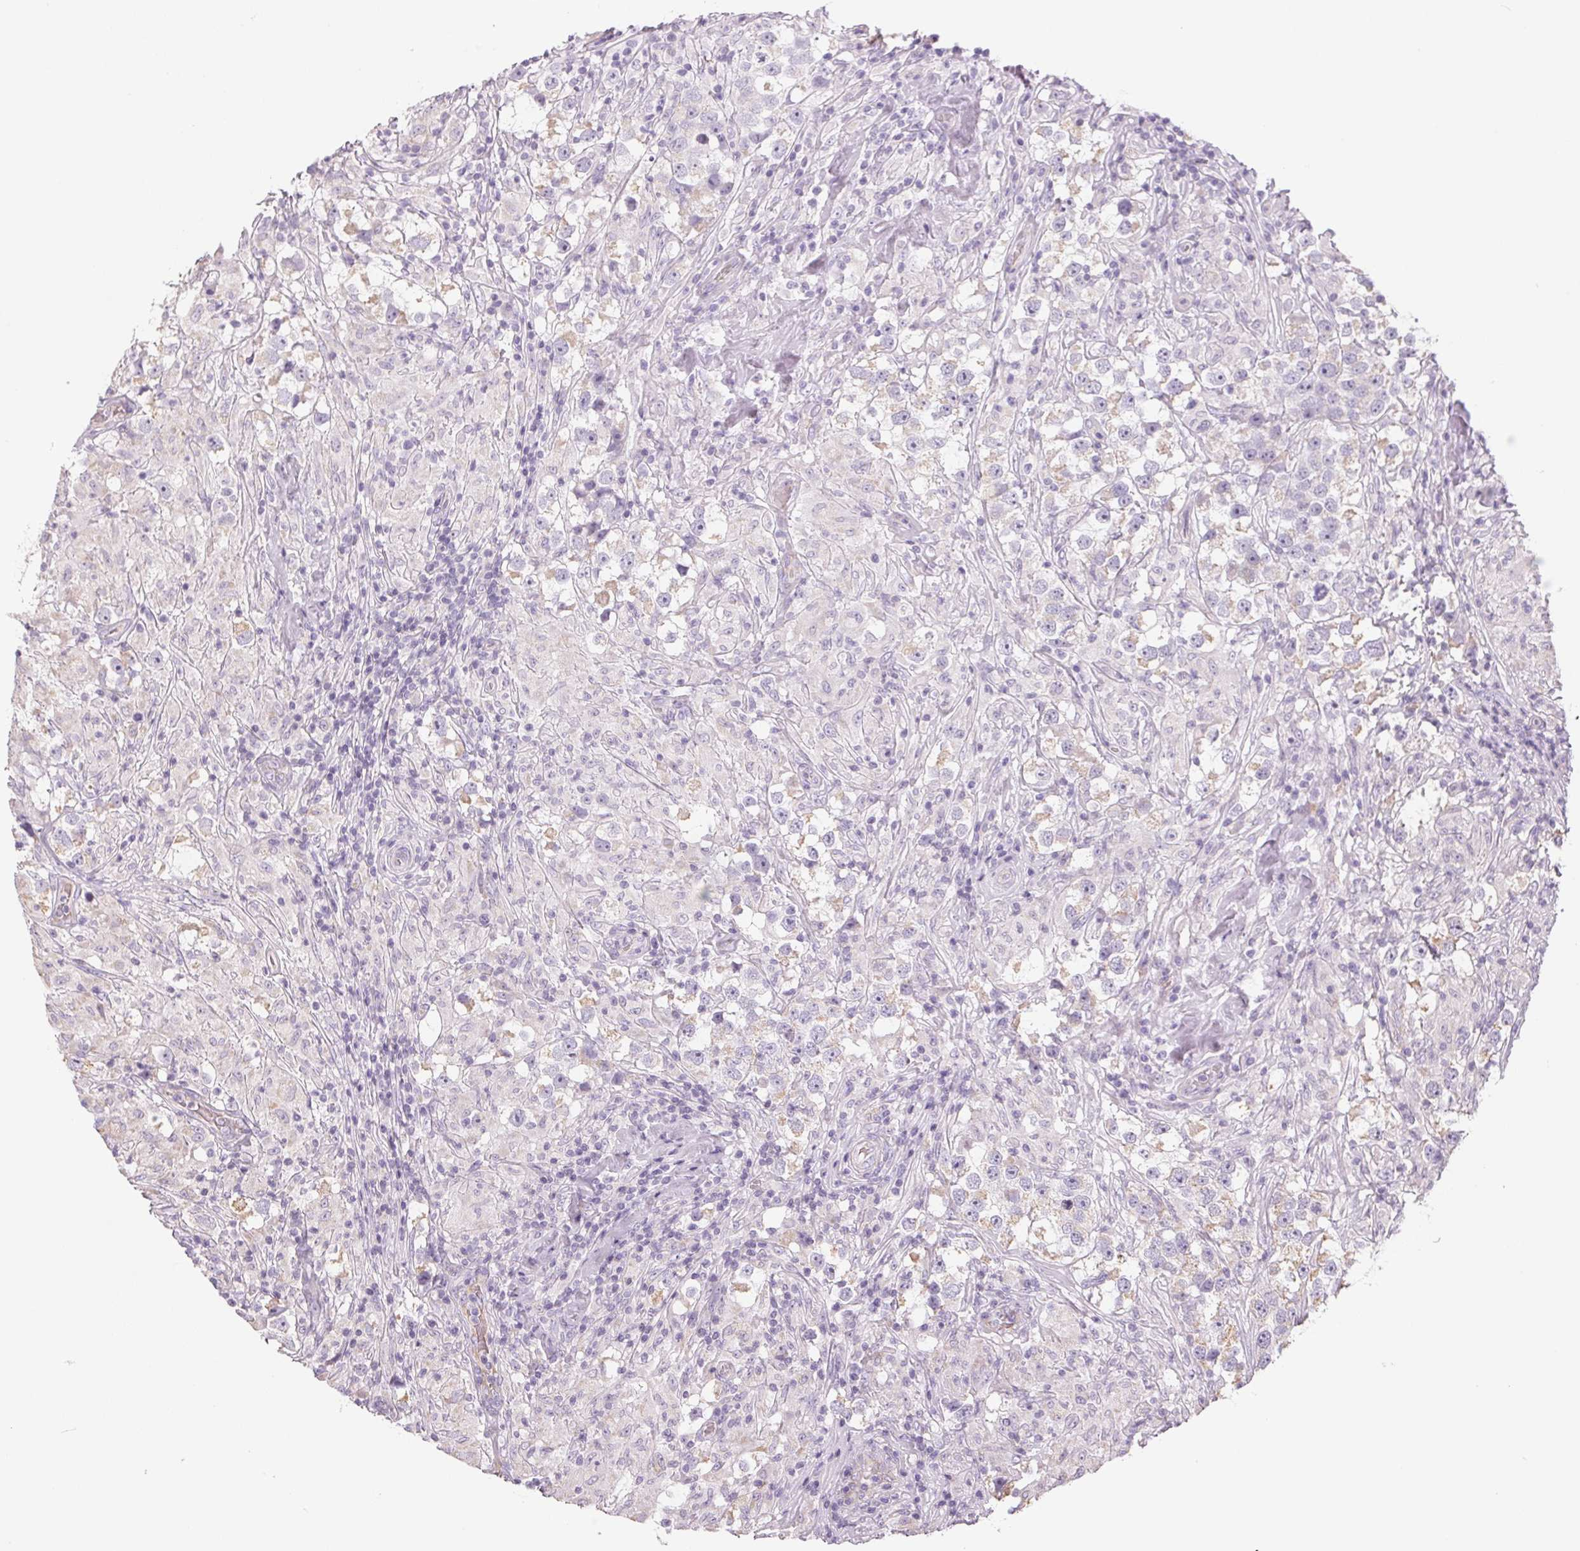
{"staining": {"intensity": "negative", "quantity": "none", "location": "none"}, "tissue": "testis cancer", "cell_type": "Tumor cells", "image_type": "cancer", "snomed": [{"axis": "morphology", "description": "Seminoma, NOS"}, {"axis": "topography", "description": "Testis"}], "caption": "This is a micrograph of IHC staining of testis seminoma, which shows no positivity in tumor cells.", "gene": "SMYD1", "patient": {"sex": "male", "age": 46}}